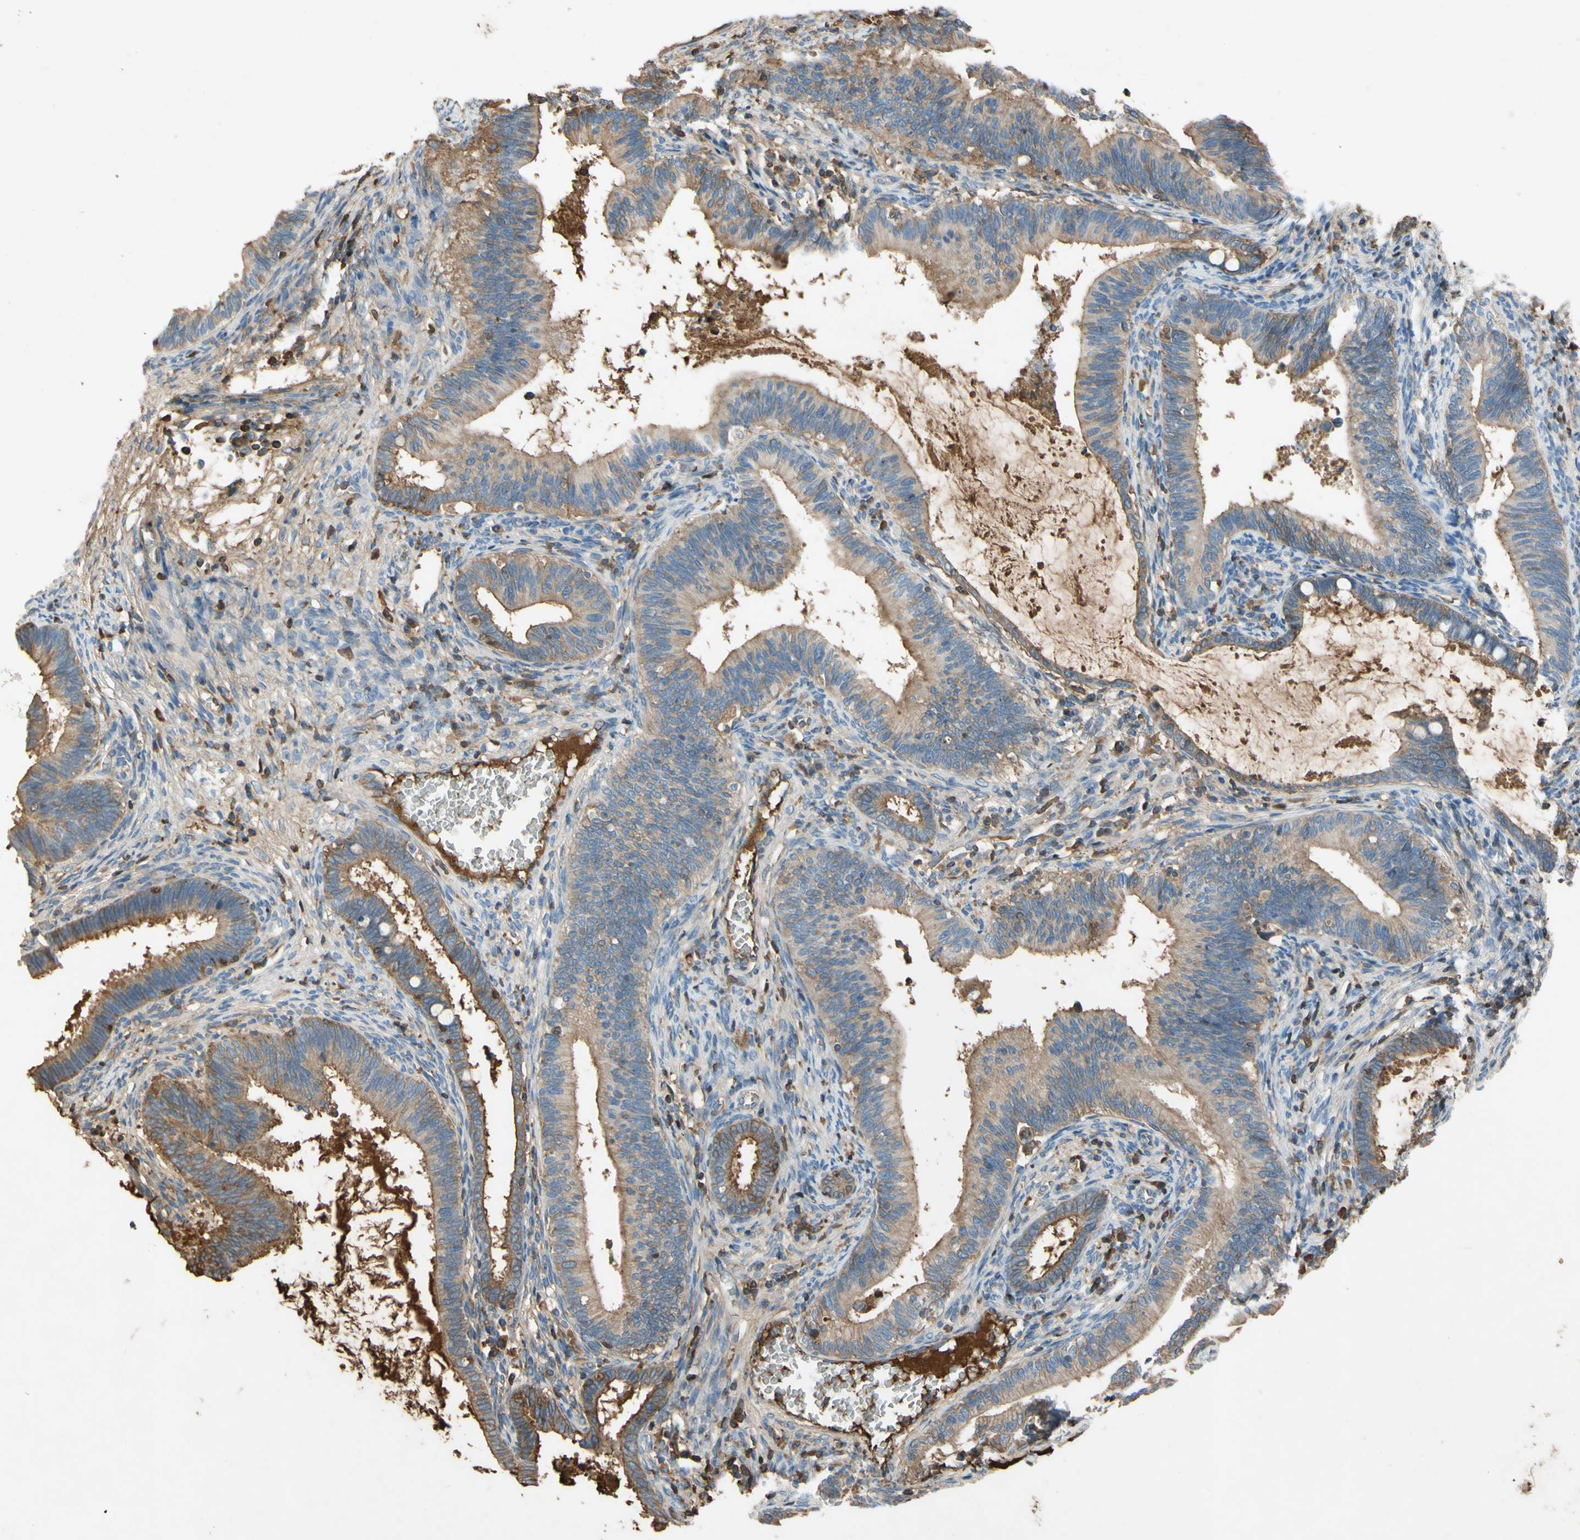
{"staining": {"intensity": "moderate", "quantity": "25%-75%", "location": "cytoplasmic/membranous"}, "tissue": "cervical cancer", "cell_type": "Tumor cells", "image_type": "cancer", "snomed": [{"axis": "morphology", "description": "Adenocarcinoma, NOS"}, {"axis": "topography", "description": "Cervix"}], "caption": "This is an image of immunohistochemistry staining of cervical adenocarcinoma, which shows moderate positivity in the cytoplasmic/membranous of tumor cells.", "gene": "TIMP2", "patient": {"sex": "female", "age": 44}}